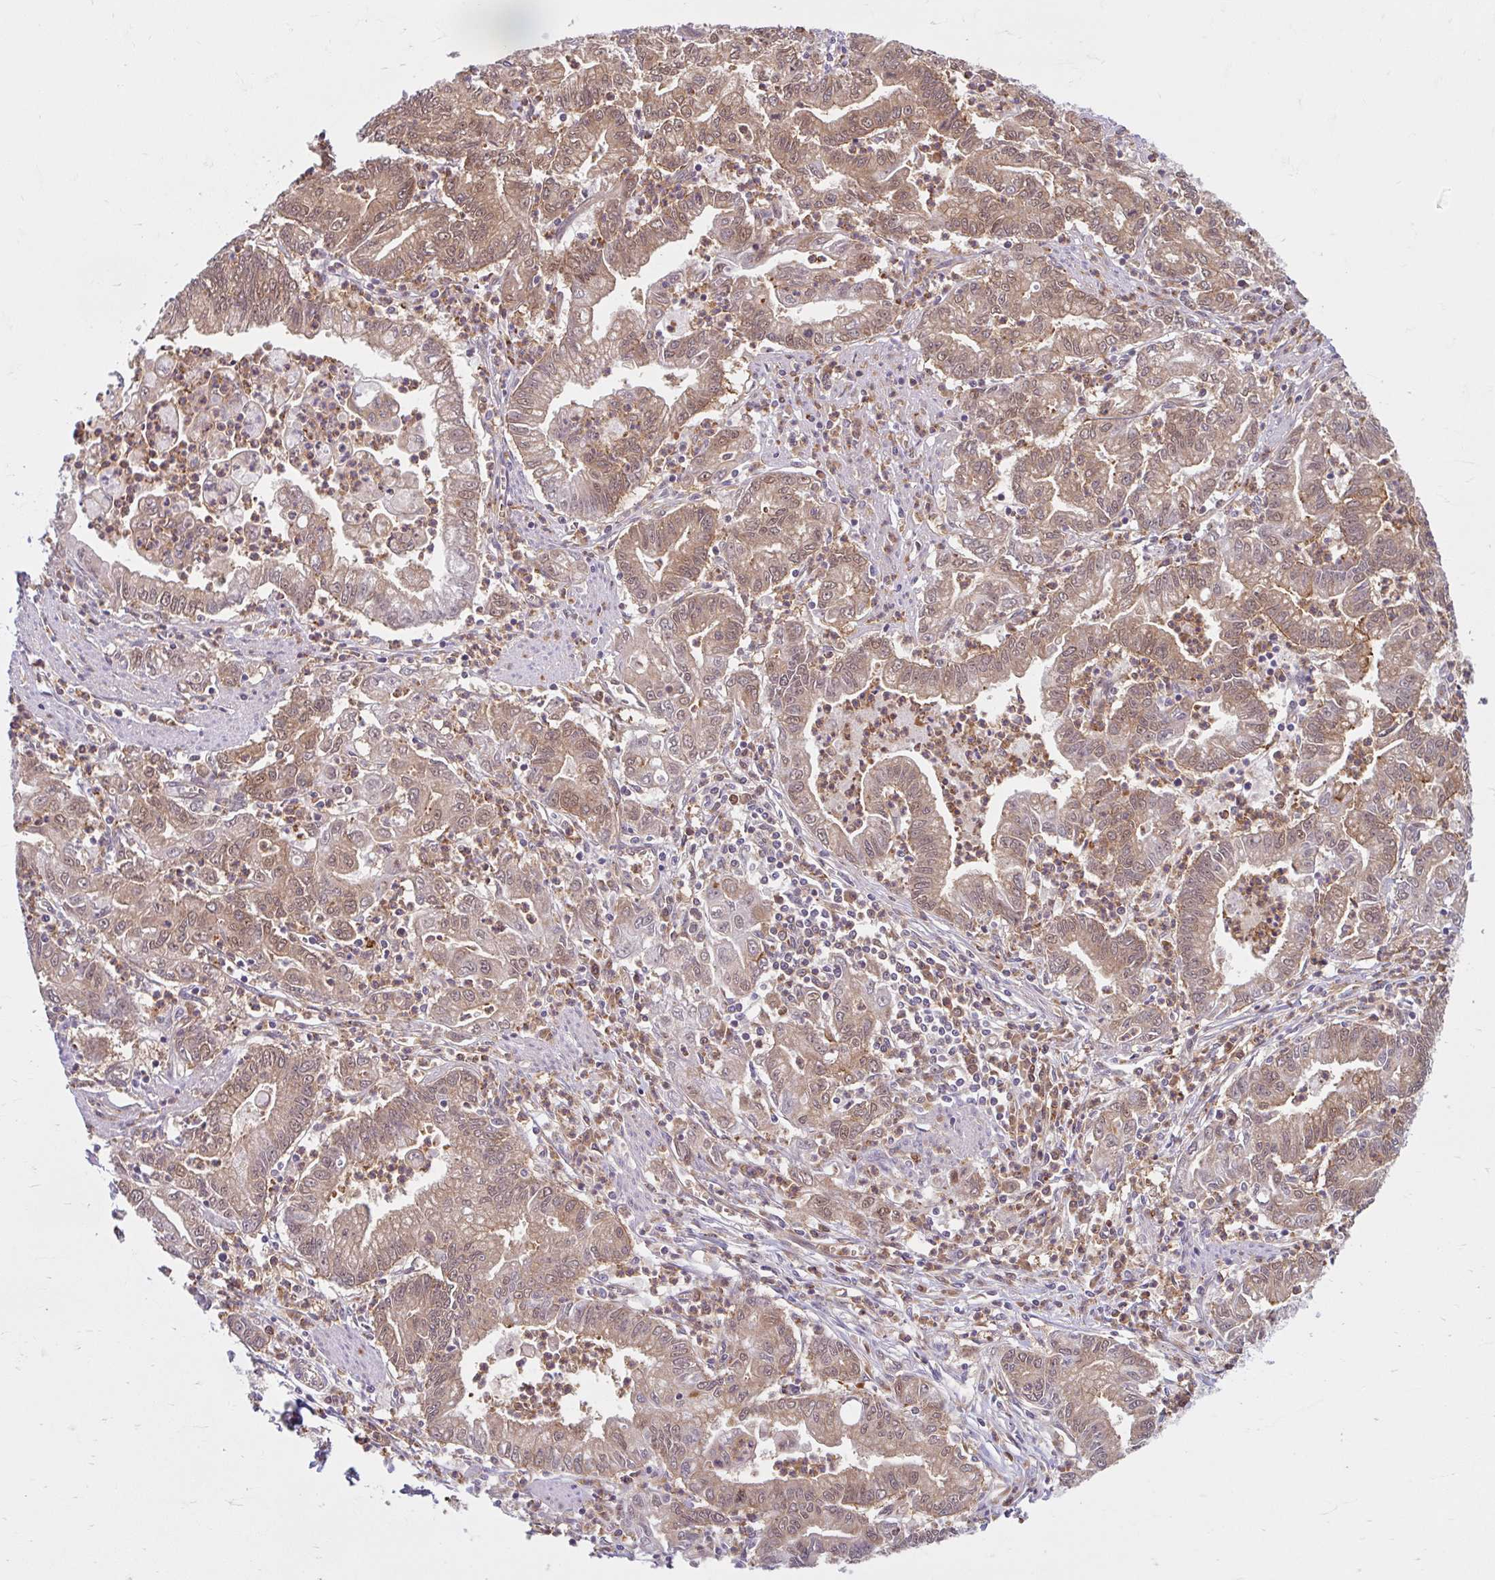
{"staining": {"intensity": "moderate", "quantity": ">75%", "location": "cytoplasmic/membranous,nuclear"}, "tissue": "stomach cancer", "cell_type": "Tumor cells", "image_type": "cancer", "snomed": [{"axis": "morphology", "description": "Adenocarcinoma, NOS"}, {"axis": "topography", "description": "Stomach, upper"}], "caption": "Human stomach adenocarcinoma stained with a brown dye demonstrates moderate cytoplasmic/membranous and nuclear positive staining in about >75% of tumor cells.", "gene": "HMBS", "patient": {"sex": "female", "age": 79}}